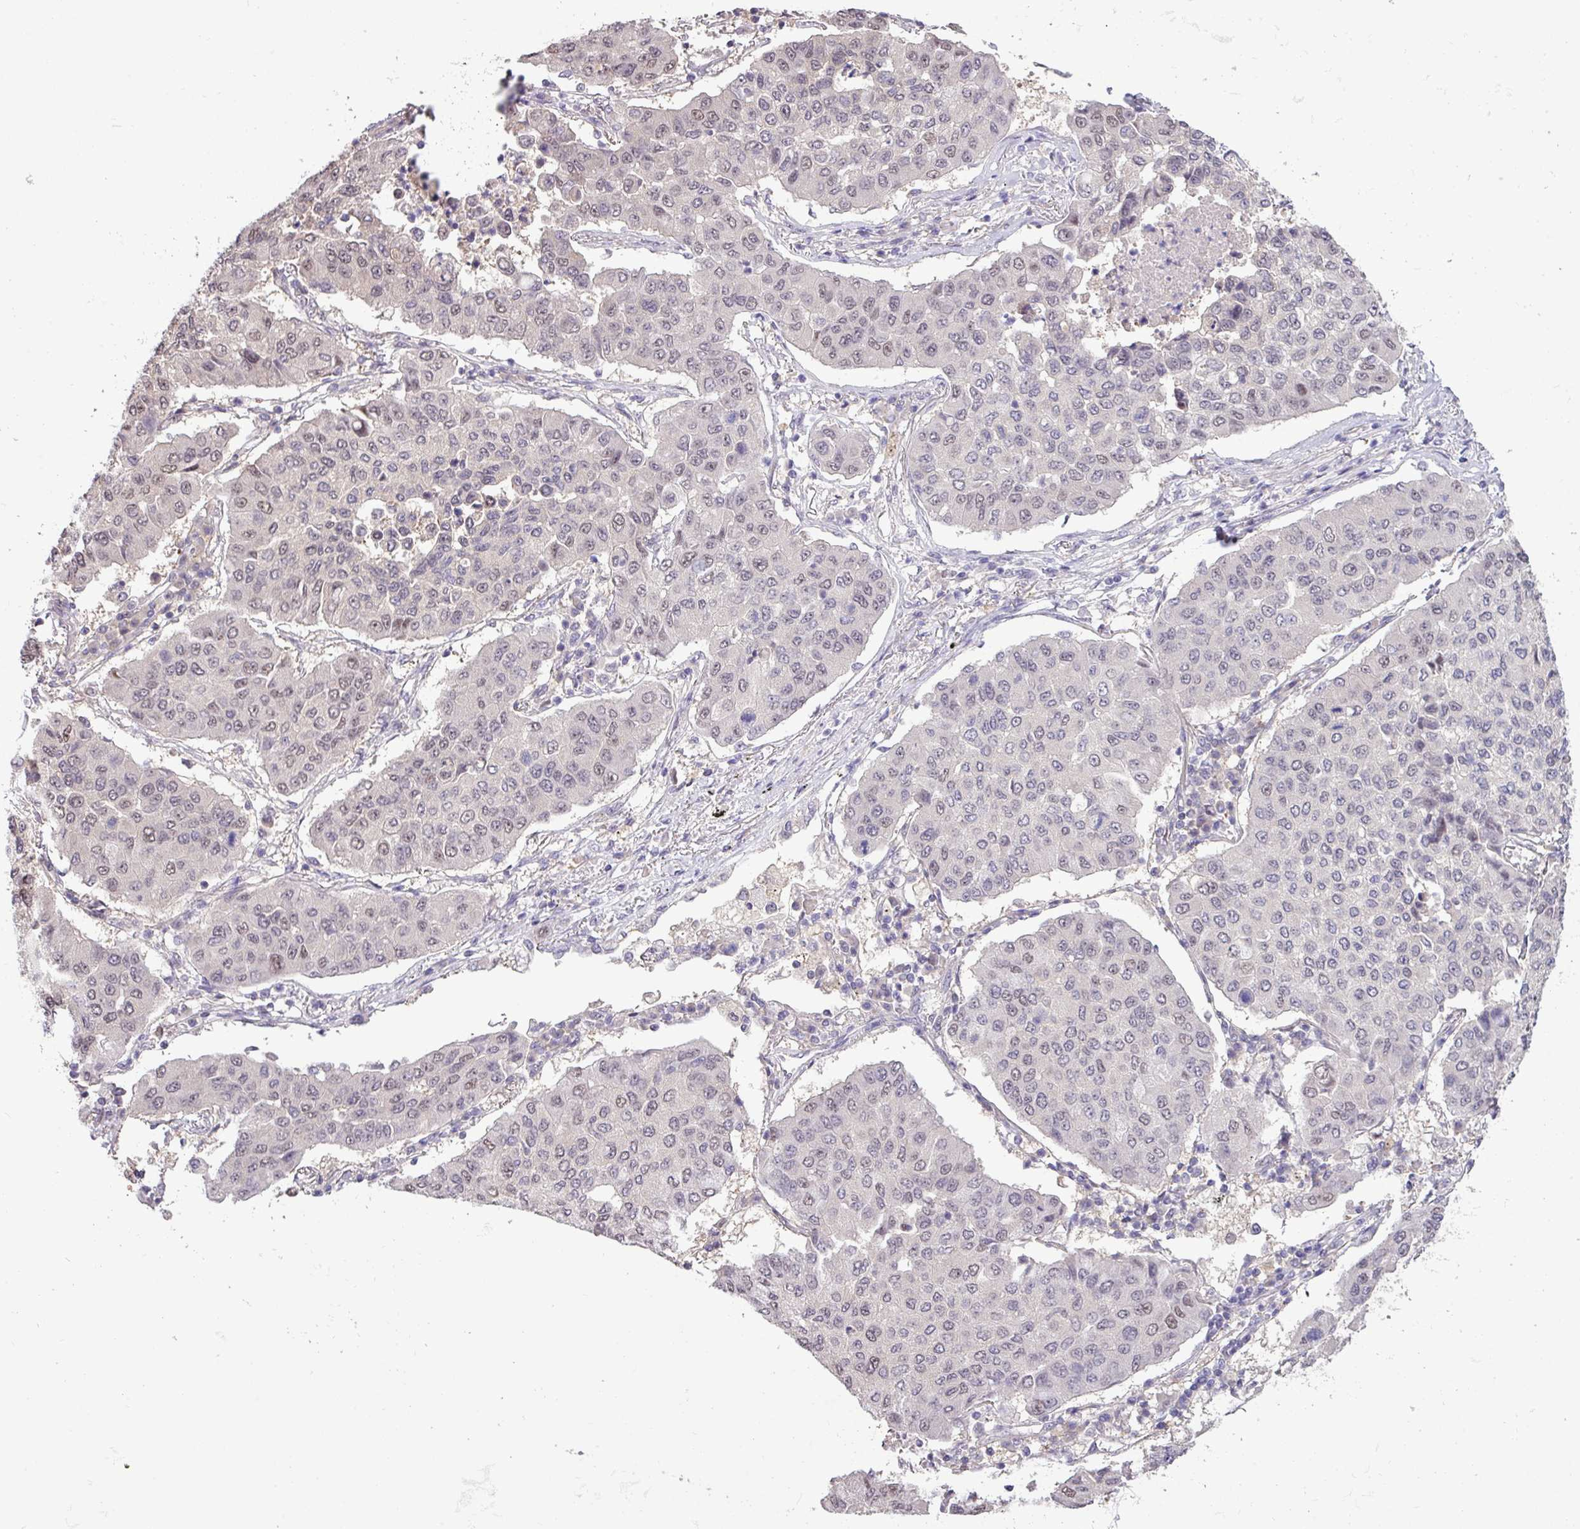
{"staining": {"intensity": "weak", "quantity": "<25%", "location": "nuclear"}, "tissue": "lung cancer", "cell_type": "Tumor cells", "image_type": "cancer", "snomed": [{"axis": "morphology", "description": "Squamous cell carcinoma, NOS"}, {"axis": "topography", "description": "Lung"}], "caption": "This is an immunohistochemistry micrograph of lung cancer (squamous cell carcinoma). There is no staining in tumor cells.", "gene": "RIPPLY1", "patient": {"sex": "male", "age": 74}}